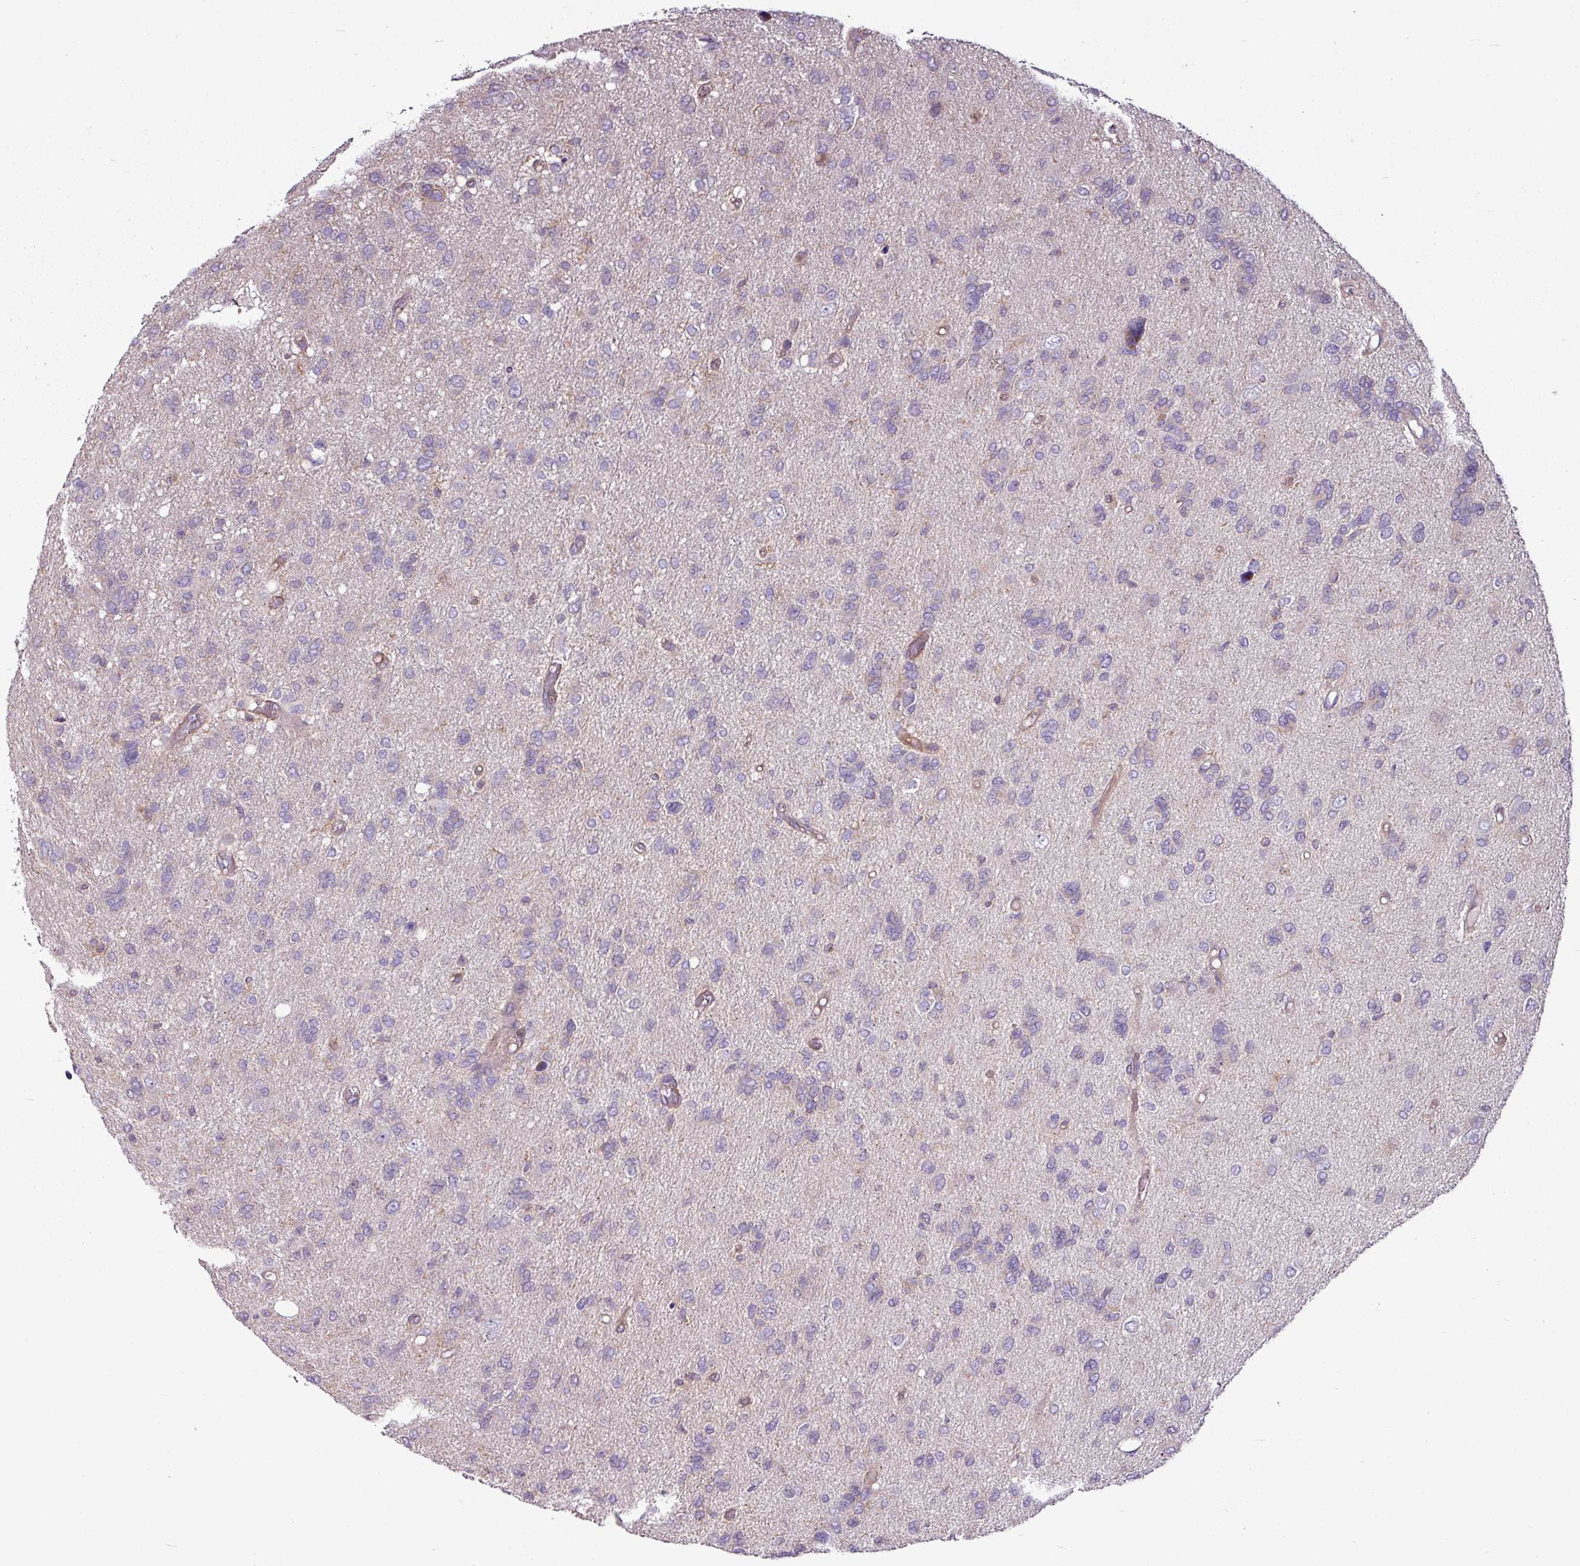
{"staining": {"intensity": "negative", "quantity": "none", "location": "none"}, "tissue": "glioma", "cell_type": "Tumor cells", "image_type": "cancer", "snomed": [{"axis": "morphology", "description": "Glioma, malignant, High grade"}, {"axis": "topography", "description": "Brain"}], "caption": "The photomicrograph exhibits no significant positivity in tumor cells of malignant glioma (high-grade). Brightfield microscopy of immunohistochemistry stained with DAB (3,3'-diaminobenzidine) (brown) and hematoxylin (blue), captured at high magnification.", "gene": "ZNF106", "patient": {"sex": "female", "age": 59}}